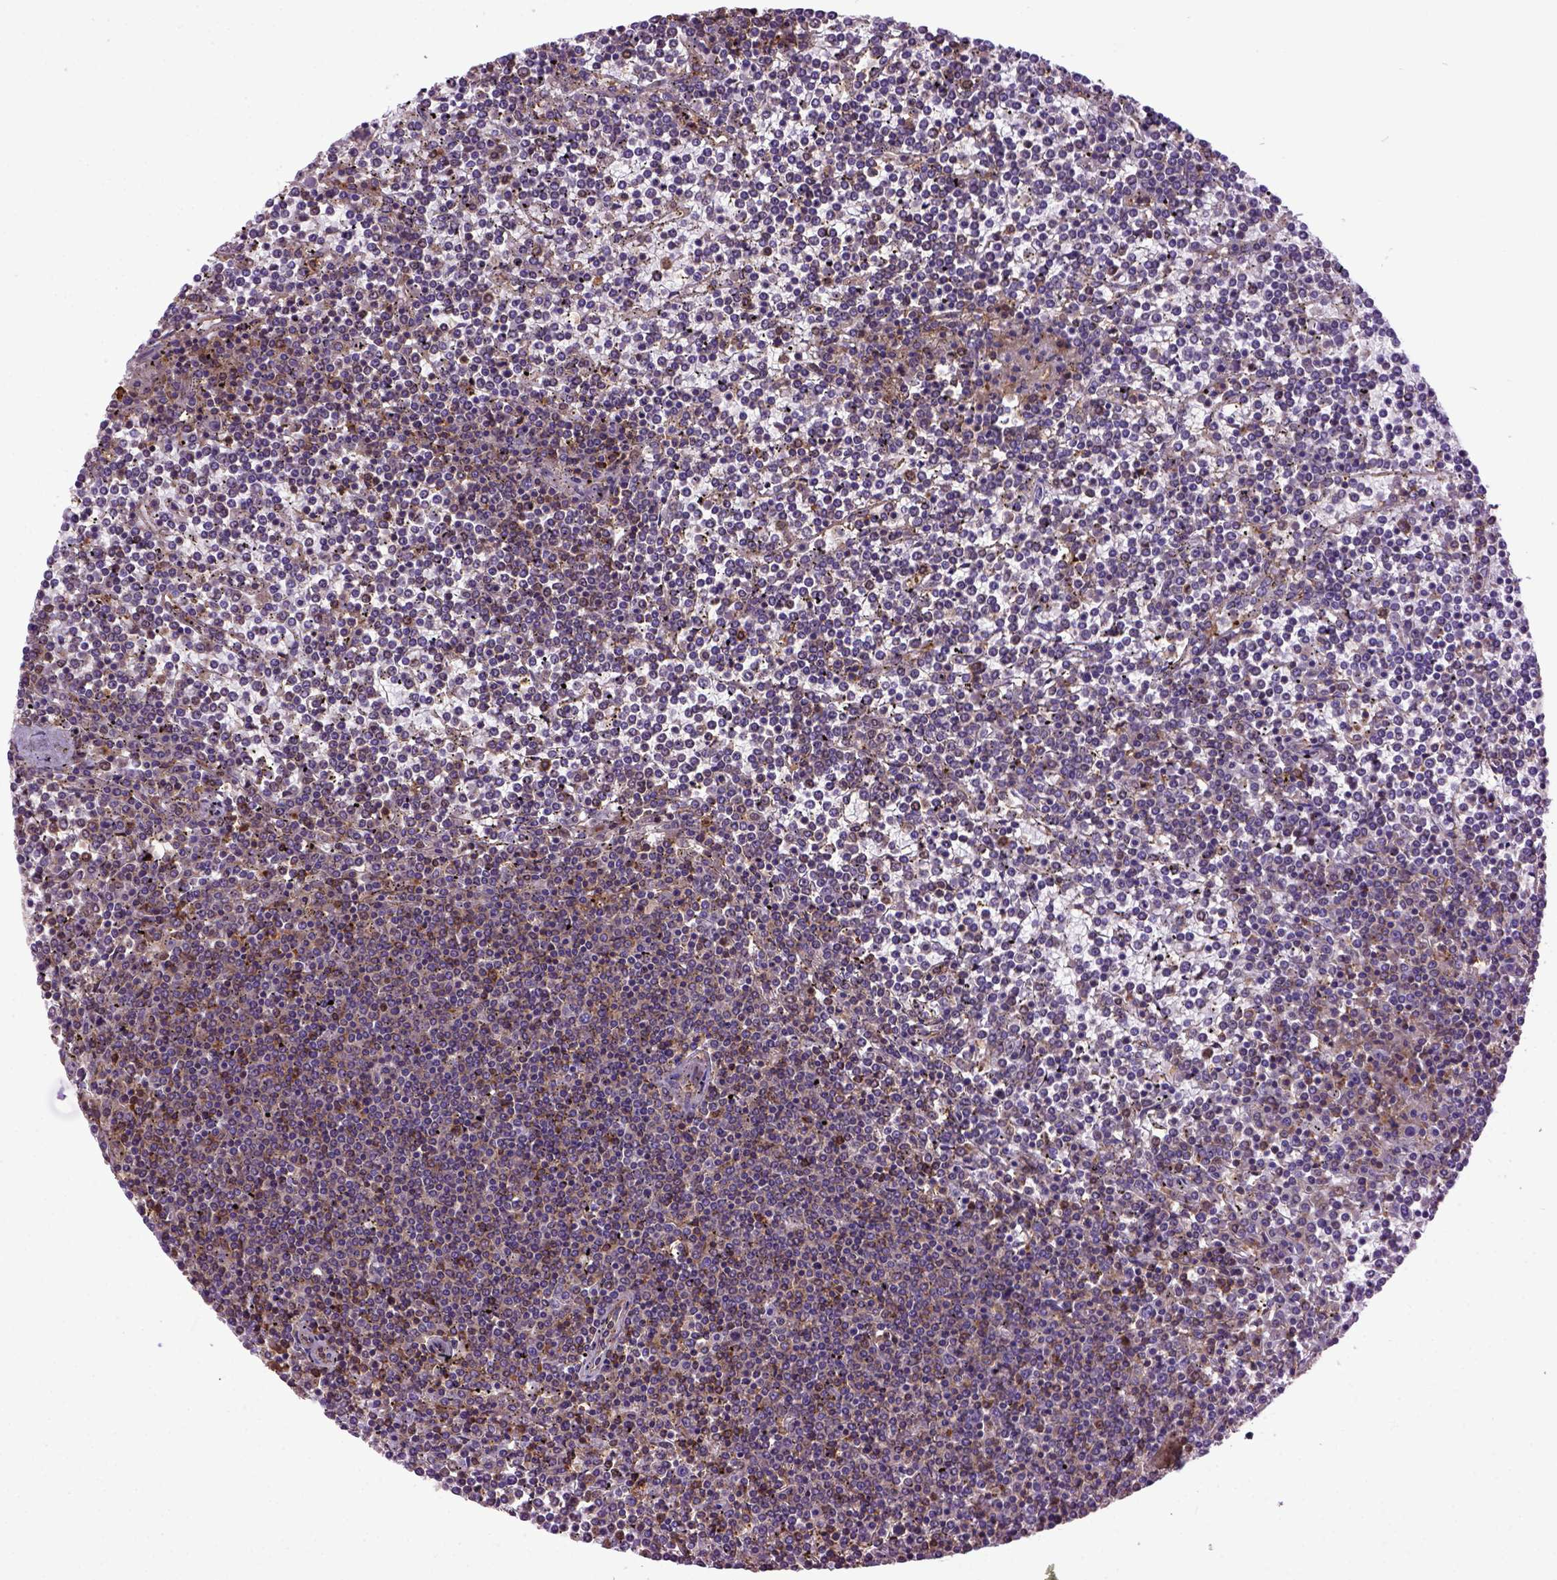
{"staining": {"intensity": "weak", "quantity": "<25%", "location": "cytoplasmic/membranous"}, "tissue": "lymphoma", "cell_type": "Tumor cells", "image_type": "cancer", "snomed": [{"axis": "morphology", "description": "Malignant lymphoma, non-Hodgkin's type, Low grade"}, {"axis": "topography", "description": "Spleen"}], "caption": "Immunohistochemistry (IHC) micrograph of neoplastic tissue: human lymphoma stained with DAB (3,3'-diaminobenzidine) demonstrates no significant protein positivity in tumor cells. Nuclei are stained in blue.", "gene": "MVP", "patient": {"sex": "female", "age": 19}}